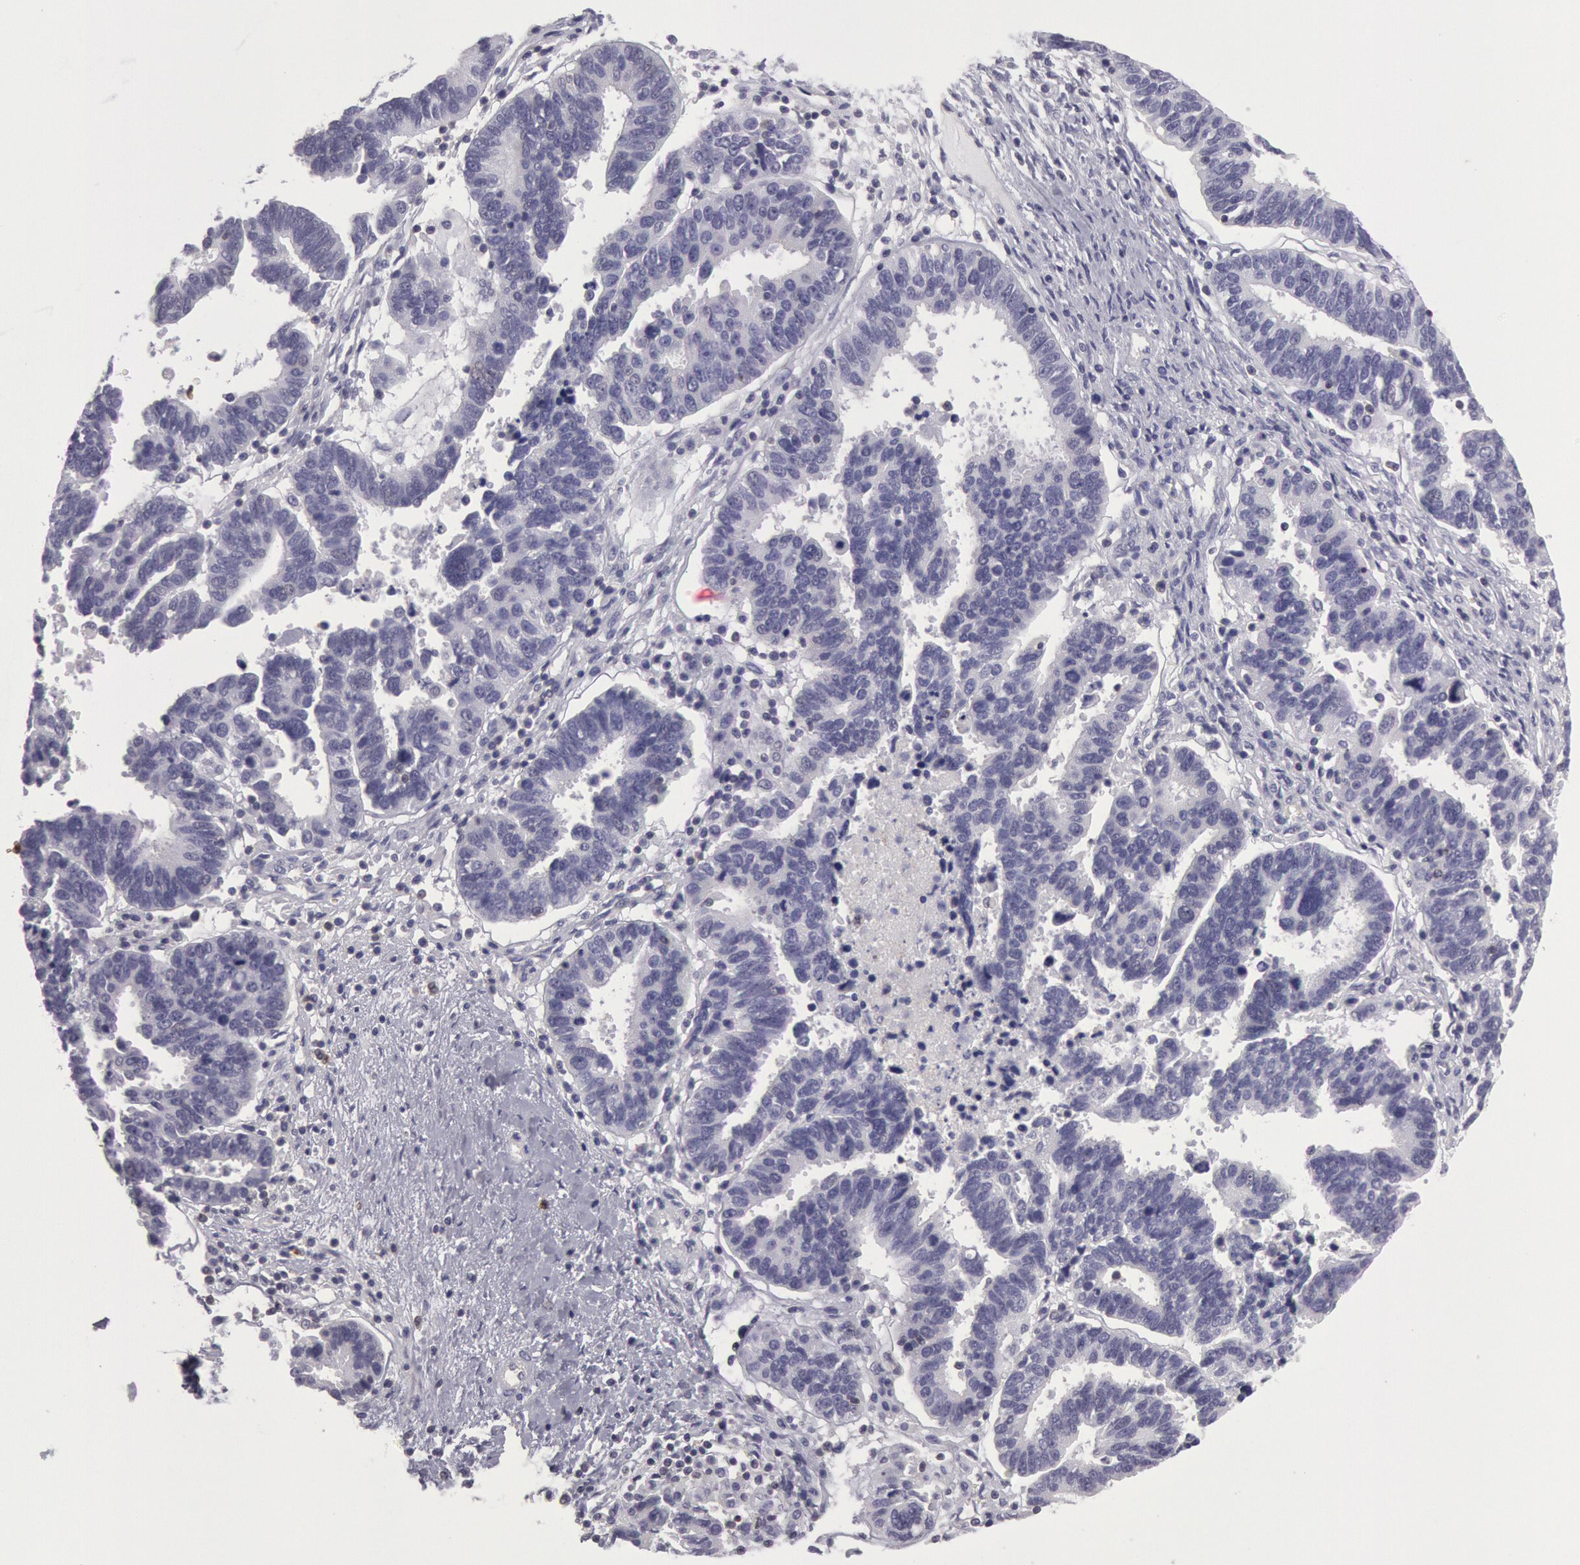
{"staining": {"intensity": "negative", "quantity": "none", "location": "none"}, "tissue": "ovarian cancer", "cell_type": "Tumor cells", "image_type": "cancer", "snomed": [{"axis": "morphology", "description": "Carcinoma, endometroid"}, {"axis": "morphology", "description": "Cystadenocarcinoma, serous, NOS"}, {"axis": "topography", "description": "Ovary"}], "caption": "The histopathology image shows no significant expression in tumor cells of ovarian endometroid carcinoma. (Stains: DAB (3,3'-diaminobenzidine) immunohistochemistry with hematoxylin counter stain, Microscopy: brightfield microscopy at high magnification).", "gene": "RAB27A", "patient": {"sex": "female", "age": 45}}